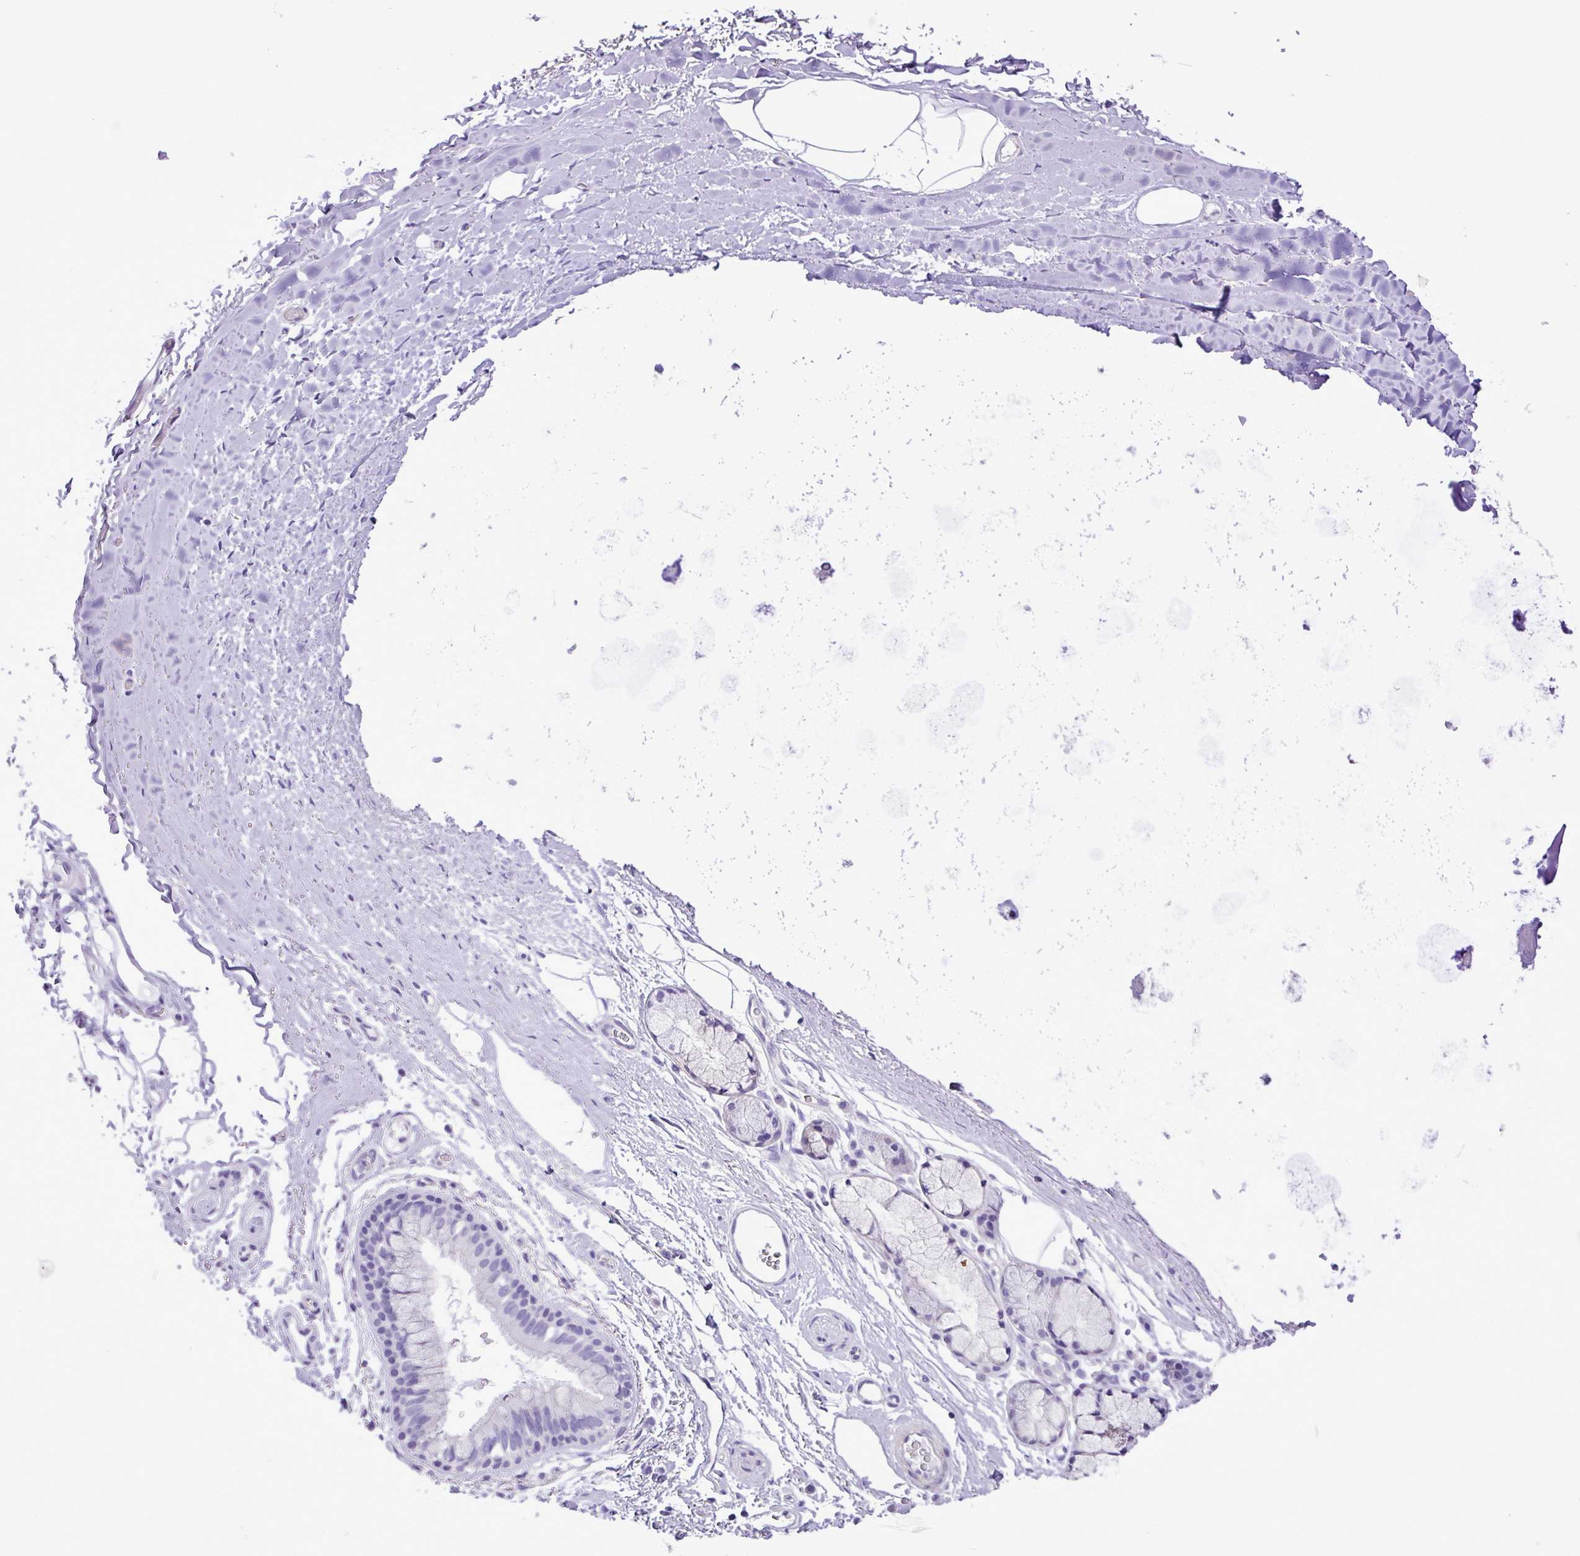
{"staining": {"intensity": "negative", "quantity": "none", "location": "none"}, "tissue": "adipose tissue", "cell_type": "Adipocytes", "image_type": "normal", "snomed": [{"axis": "morphology", "description": "Normal tissue, NOS"}, {"axis": "topography", "description": "Cartilage tissue"}, {"axis": "topography", "description": "Bronchus"}], "caption": "Adipocytes are negative for brown protein staining in benign adipose tissue. (DAB immunohistochemistry with hematoxylin counter stain).", "gene": "ZNF334", "patient": {"sex": "female", "age": 72}}